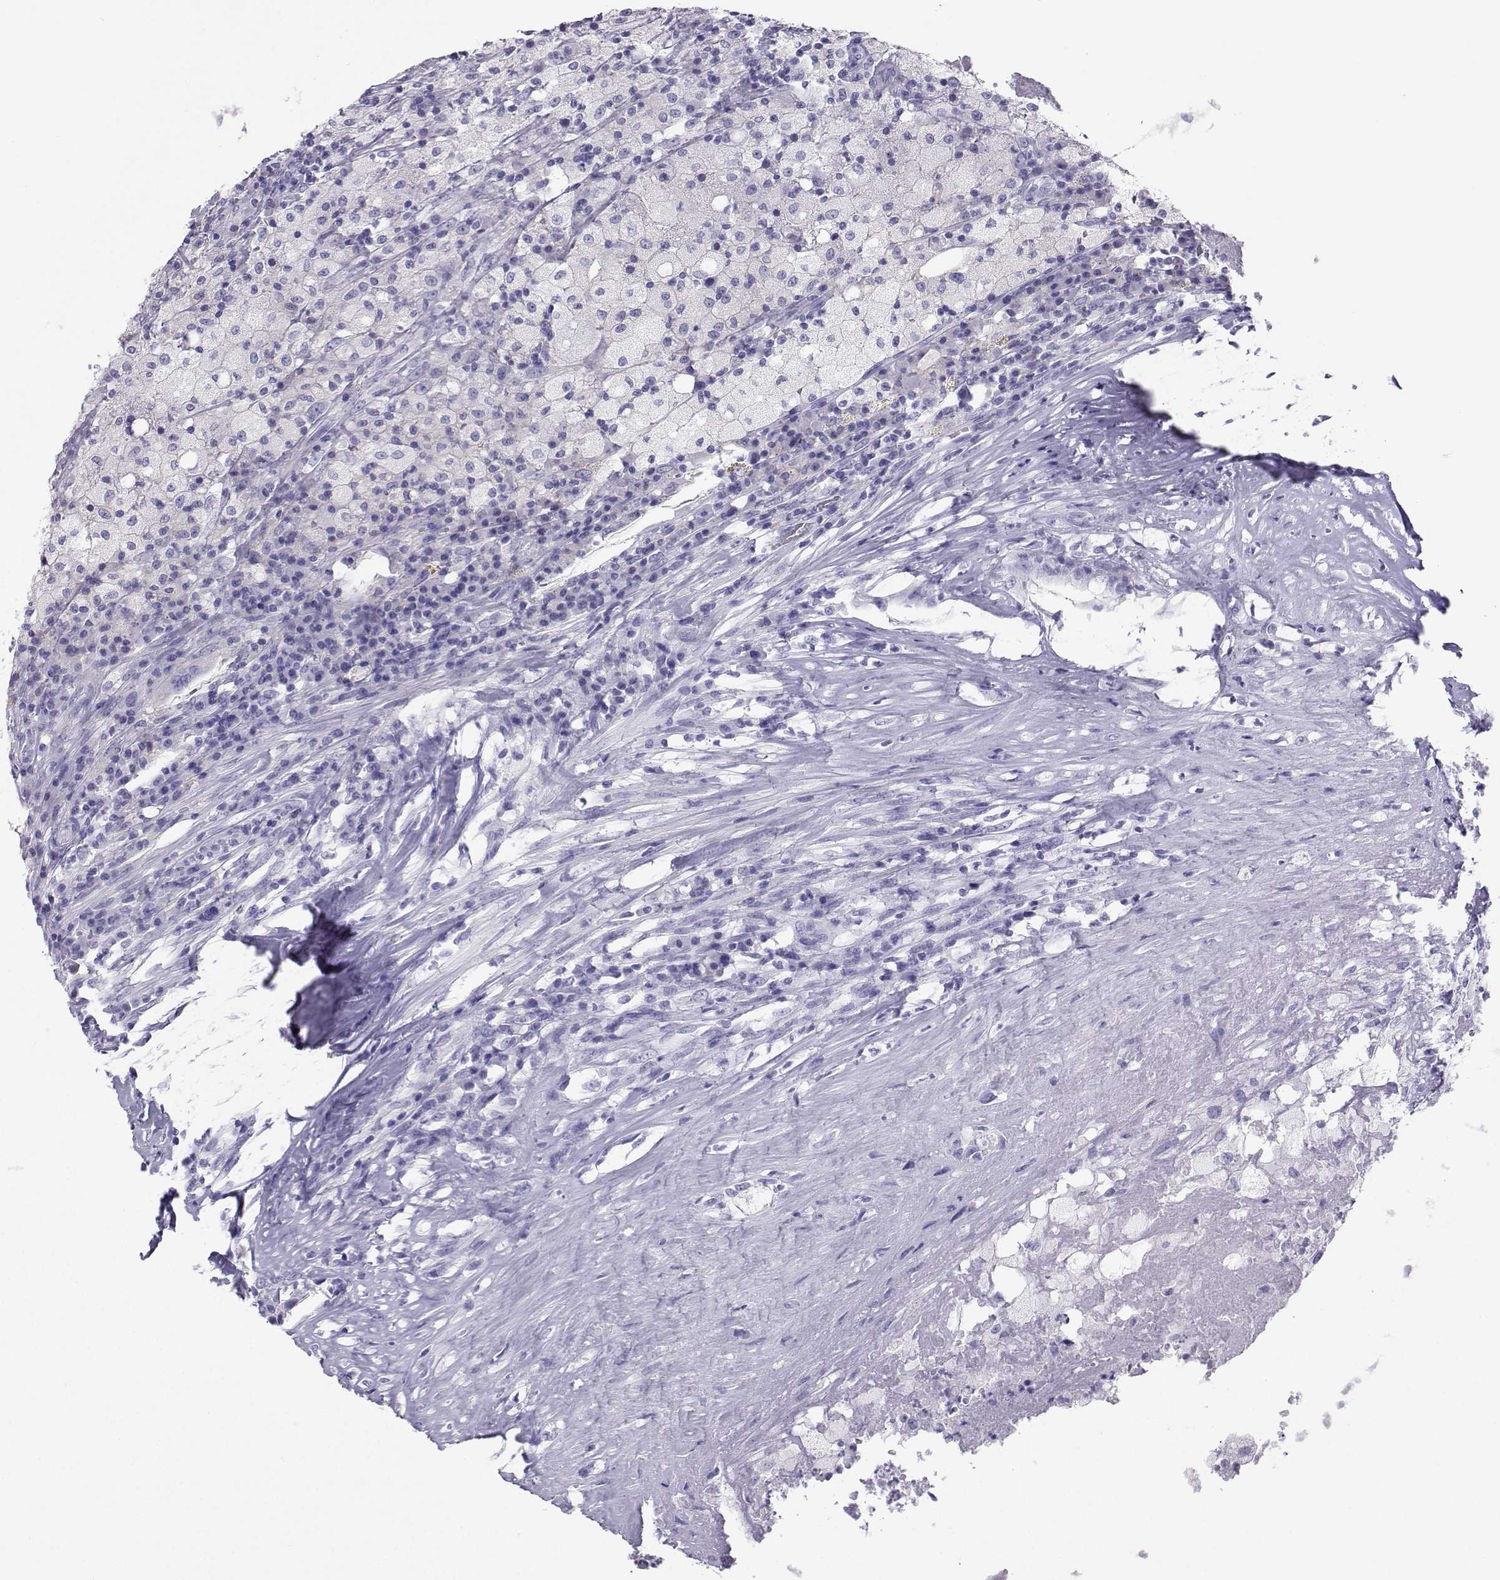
{"staining": {"intensity": "negative", "quantity": "none", "location": "none"}, "tissue": "testis cancer", "cell_type": "Tumor cells", "image_type": "cancer", "snomed": [{"axis": "morphology", "description": "Necrosis, NOS"}, {"axis": "morphology", "description": "Carcinoma, Embryonal, NOS"}, {"axis": "topography", "description": "Testis"}], "caption": "Image shows no protein positivity in tumor cells of testis embryonal carcinoma tissue.", "gene": "LORICRIN", "patient": {"sex": "male", "age": 19}}